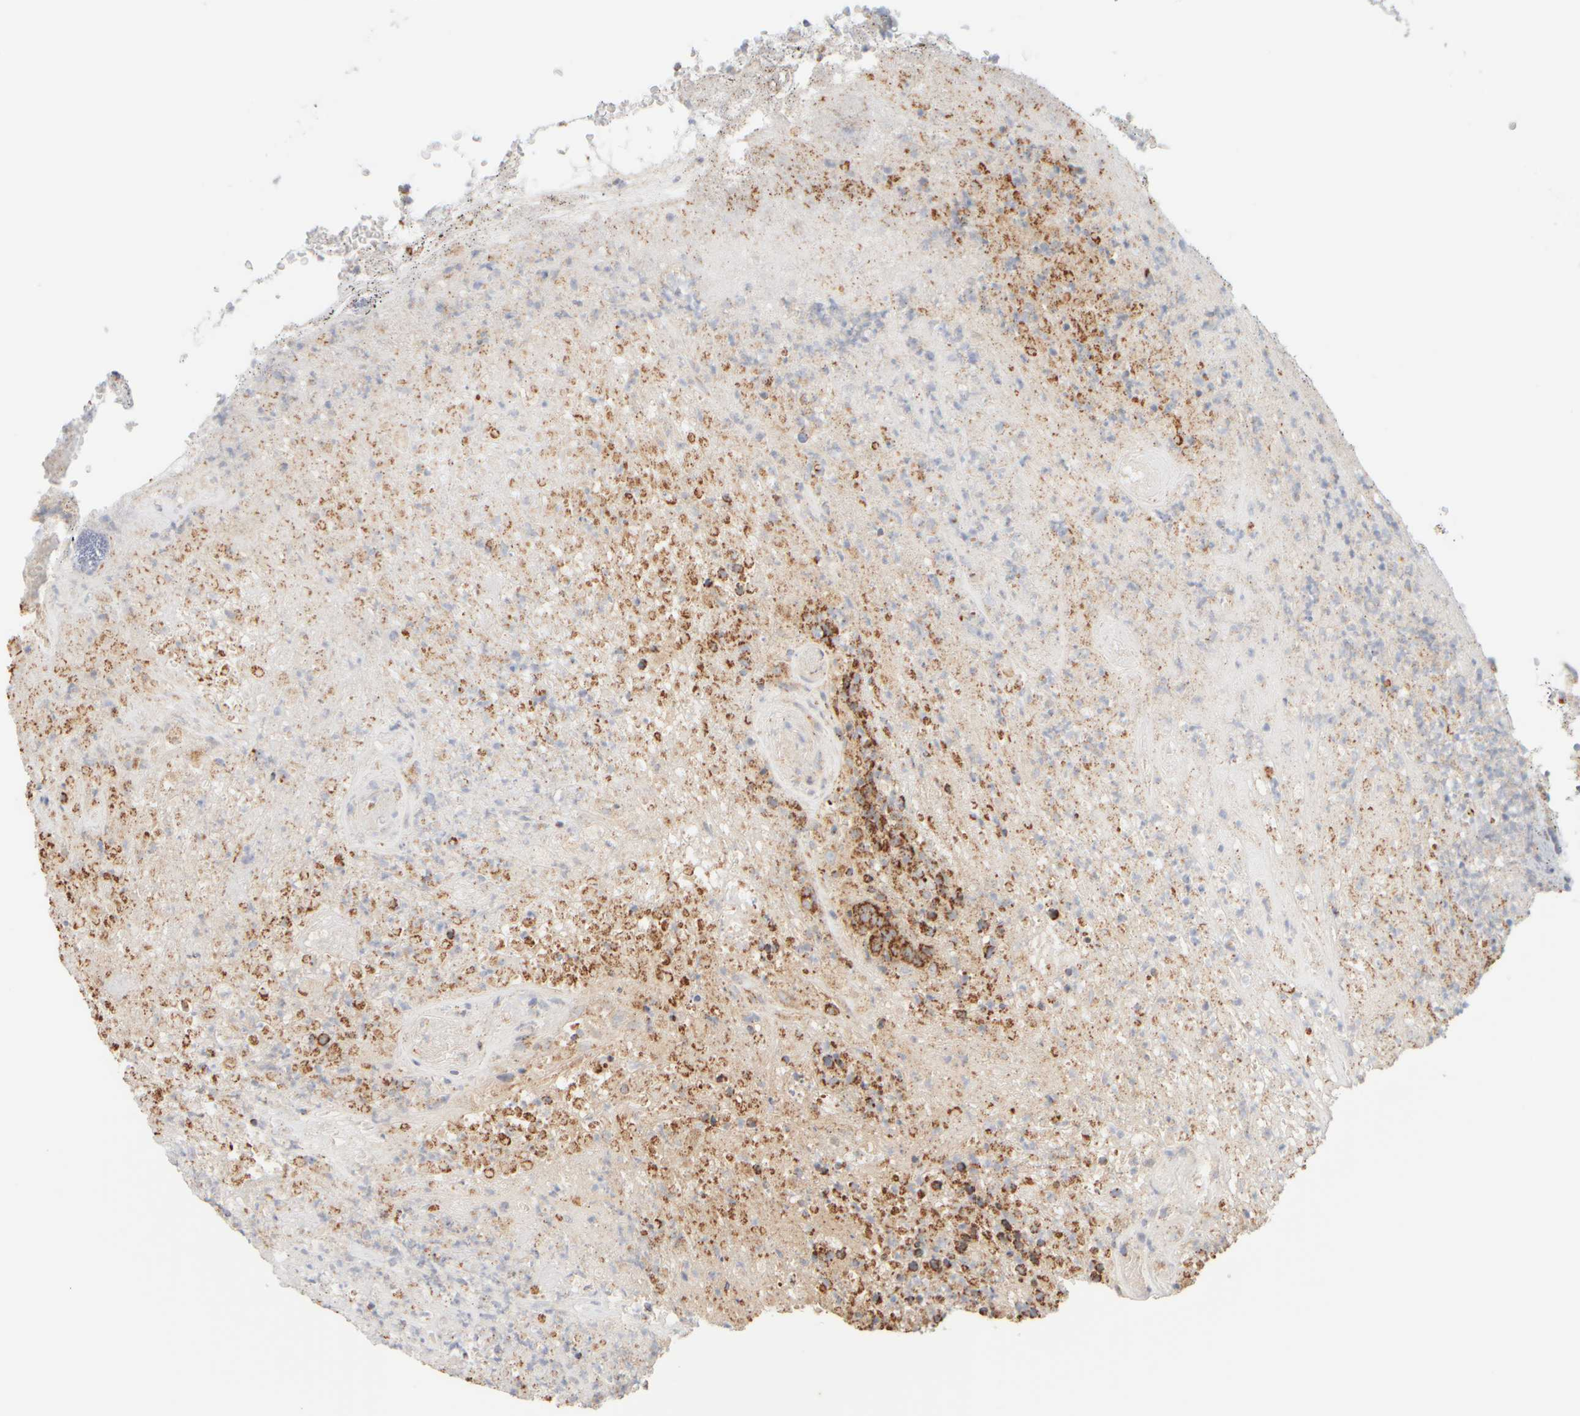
{"staining": {"intensity": "strong", "quantity": ">75%", "location": "cytoplasmic/membranous"}, "tissue": "colorectal cancer", "cell_type": "Tumor cells", "image_type": "cancer", "snomed": [{"axis": "morphology", "description": "Normal tissue, NOS"}, {"axis": "morphology", "description": "Adenocarcinoma, NOS"}, {"axis": "topography", "description": "Colon"}], "caption": "This image reveals adenocarcinoma (colorectal) stained with immunohistochemistry to label a protein in brown. The cytoplasmic/membranous of tumor cells show strong positivity for the protein. Nuclei are counter-stained blue.", "gene": "APBB2", "patient": {"sex": "female", "age": 75}}